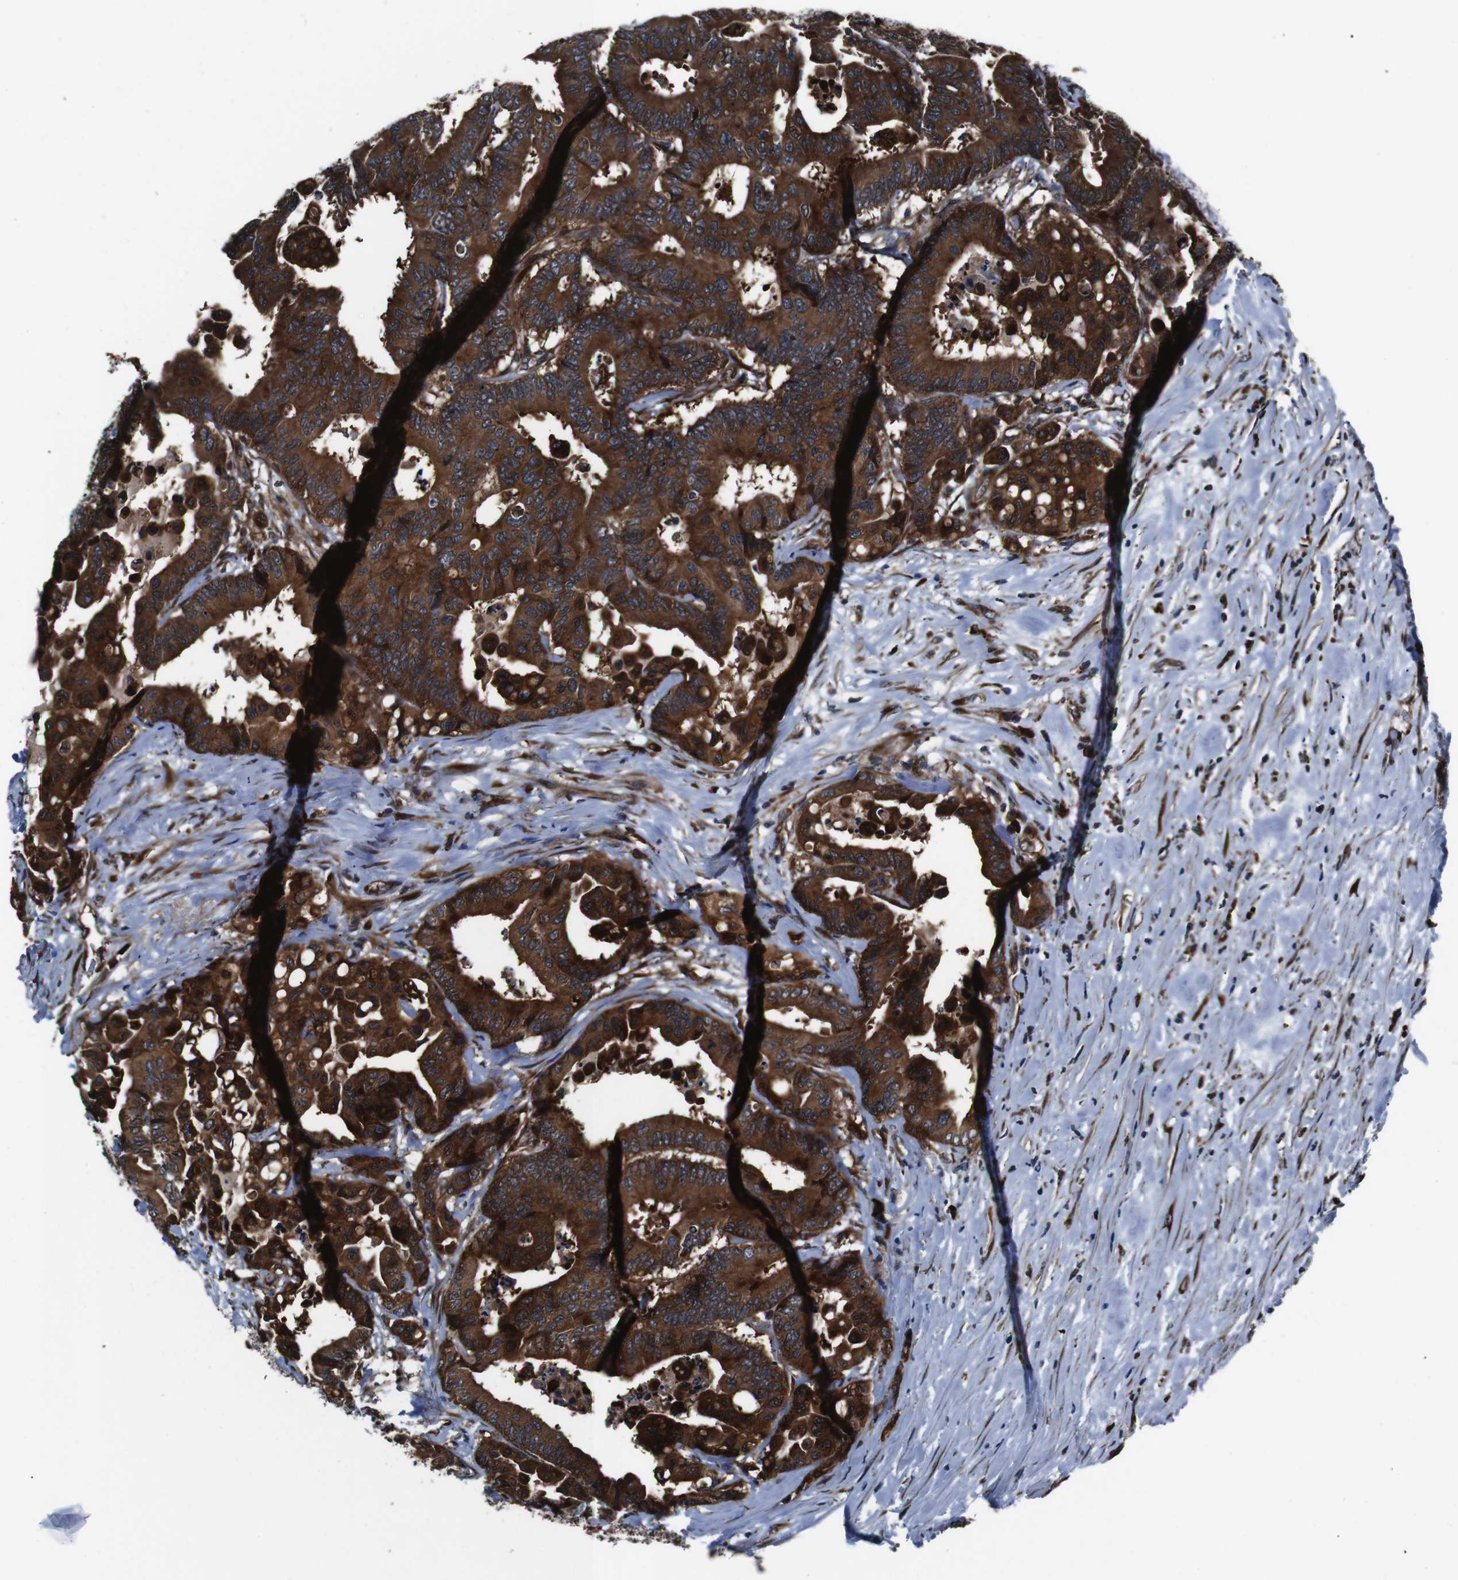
{"staining": {"intensity": "strong", "quantity": ">75%", "location": "cytoplasmic/membranous"}, "tissue": "colorectal cancer", "cell_type": "Tumor cells", "image_type": "cancer", "snomed": [{"axis": "morphology", "description": "Normal tissue, NOS"}, {"axis": "morphology", "description": "Adenocarcinoma, NOS"}, {"axis": "topography", "description": "Colon"}], "caption": "Immunohistochemistry photomicrograph of human colorectal cancer (adenocarcinoma) stained for a protein (brown), which reveals high levels of strong cytoplasmic/membranous expression in approximately >75% of tumor cells.", "gene": "EIF4A2", "patient": {"sex": "male", "age": 82}}